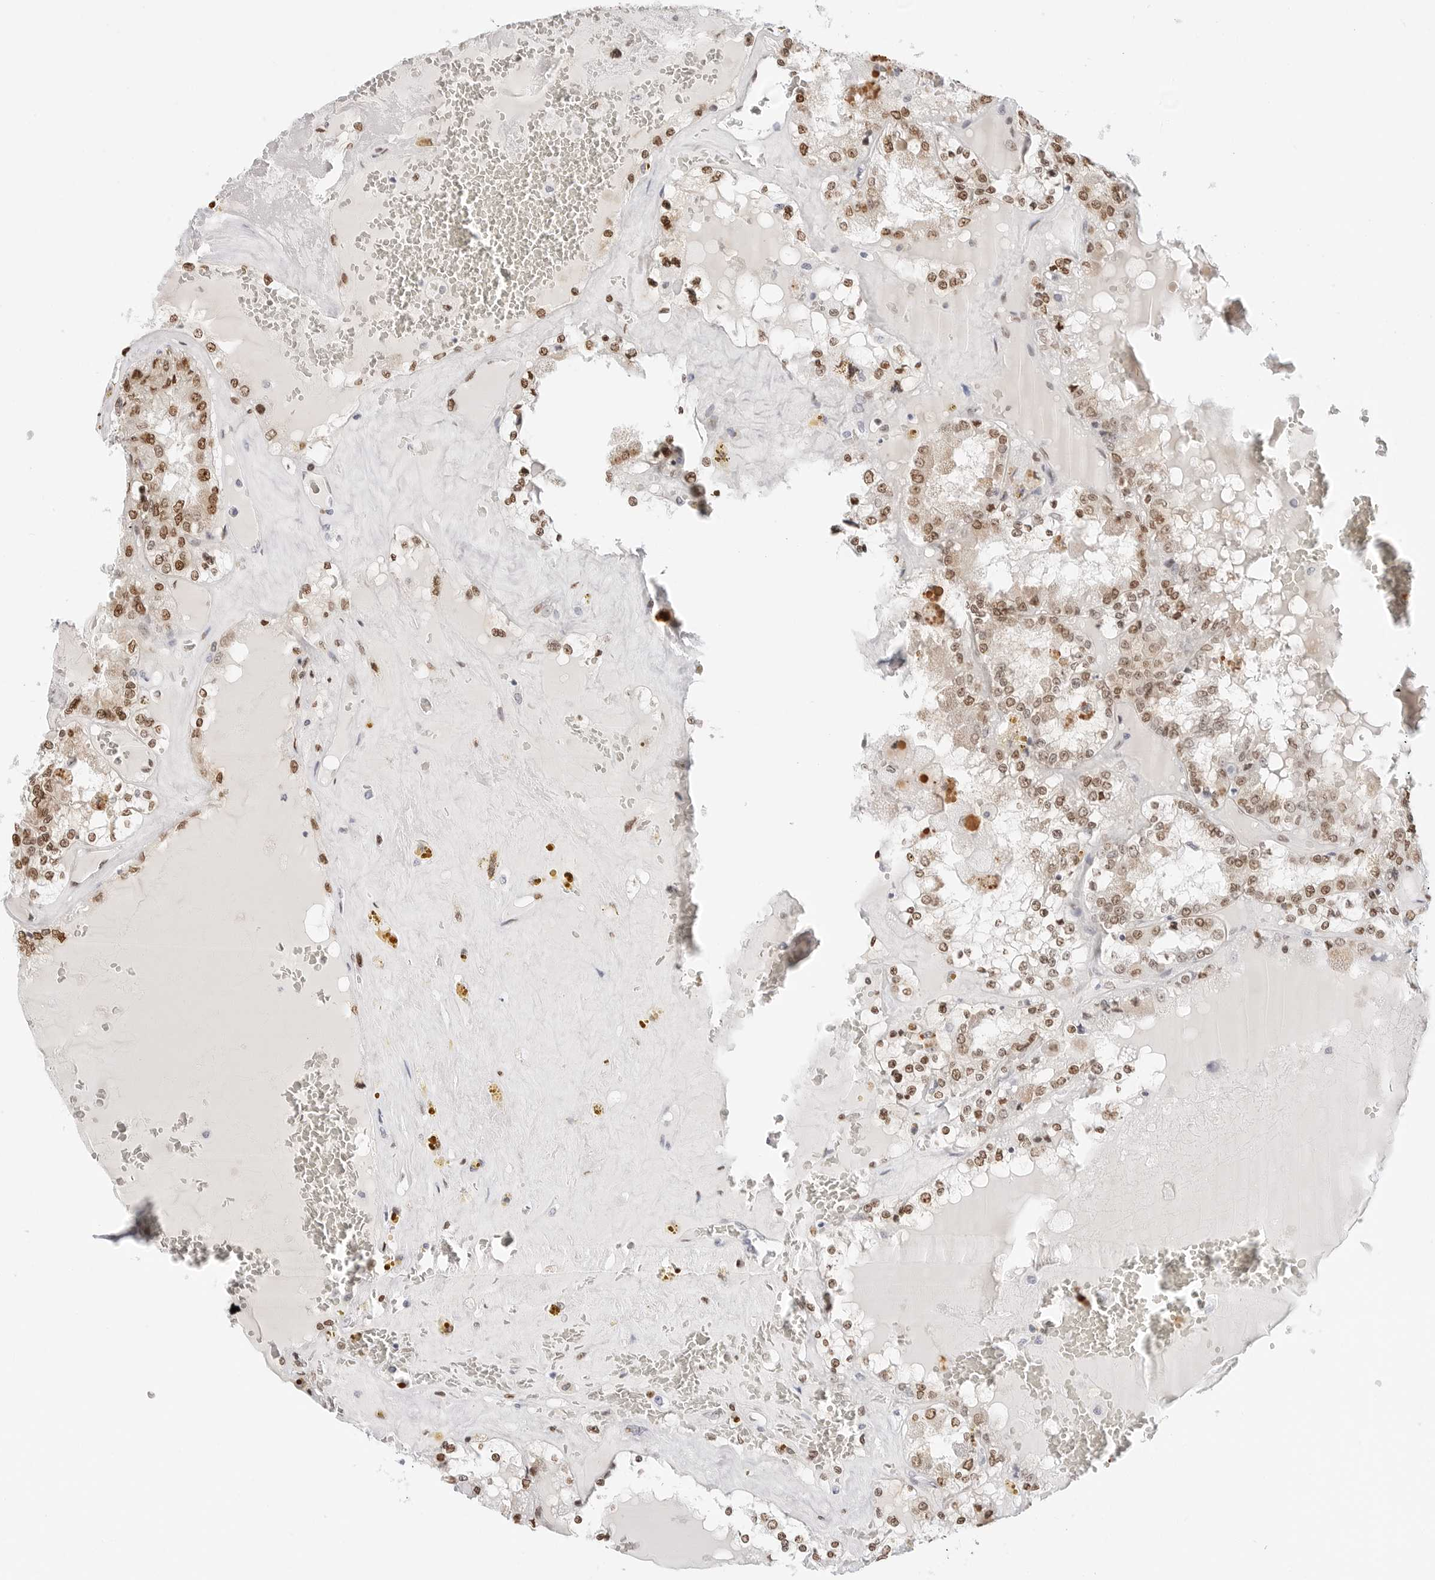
{"staining": {"intensity": "moderate", "quantity": ">75%", "location": "nuclear"}, "tissue": "renal cancer", "cell_type": "Tumor cells", "image_type": "cancer", "snomed": [{"axis": "morphology", "description": "Adenocarcinoma, NOS"}, {"axis": "topography", "description": "Kidney"}], "caption": "Renal cancer stained with a brown dye exhibits moderate nuclear positive expression in approximately >75% of tumor cells.", "gene": "SPIDR", "patient": {"sex": "female", "age": 56}}